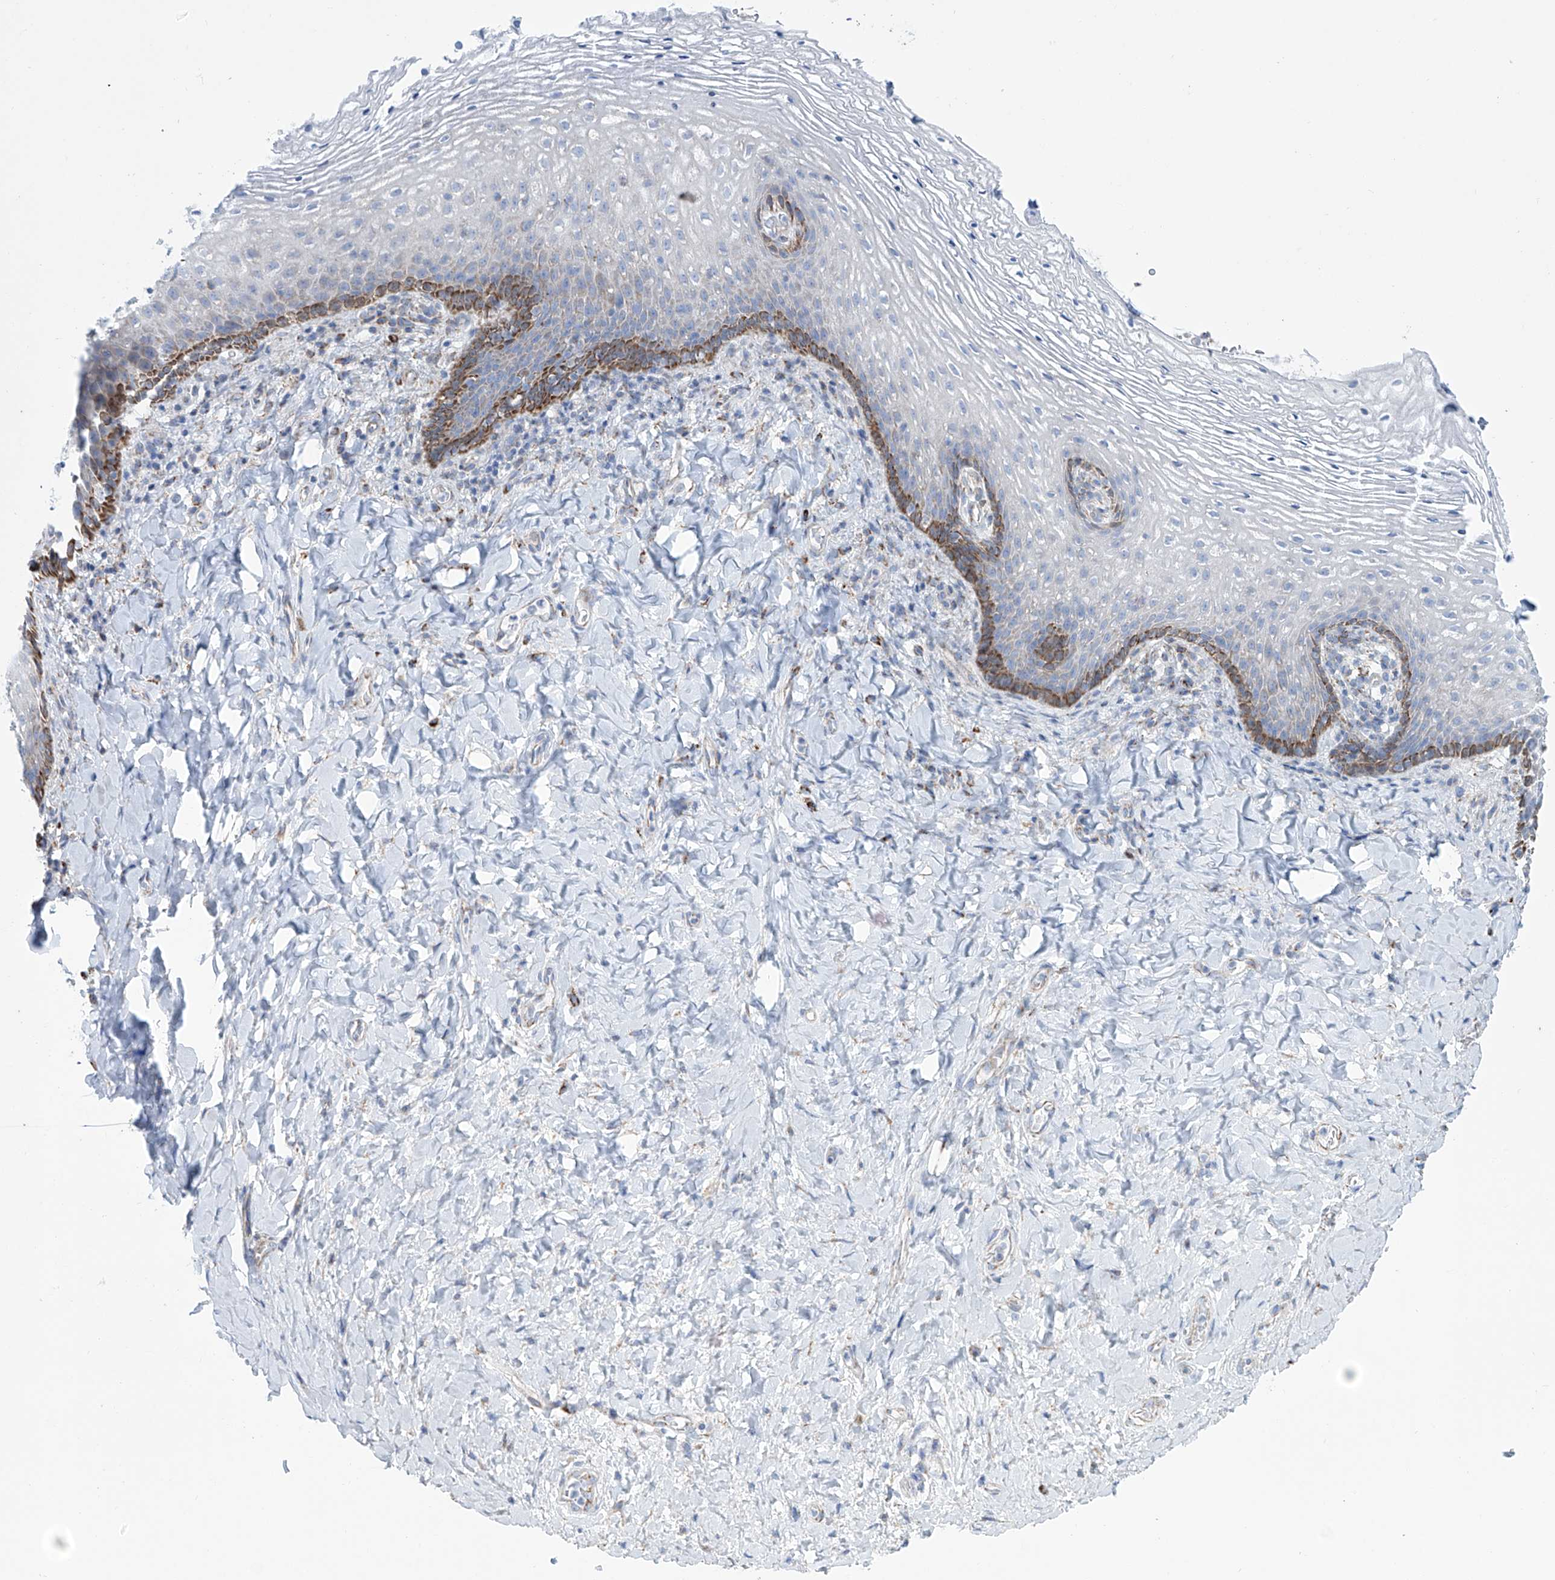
{"staining": {"intensity": "moderate", "quantity": "<25%", "location": "cytoplasmic/membranous"}, "tissue": "vagina", "cell_type": "Squamous epithelial cells", "image_type": "normal", "snomed": [{"axis": "morphology", "description": "Normal tissue, NOS"}, {"axis": "topography", "description": "Vagina"}], "caption": "DAB immunohistochemical staining of benign vagina reveals moderate cytoplasmic/membranous protein staining in about <25% of squamous epithelial cells. (DAB (3,3'-diaminobenzidine) IHC with brightfield microscopy, high magnification).", "gene": "ALDH6A1", "patient": {"sex": "female", "age": 60}}